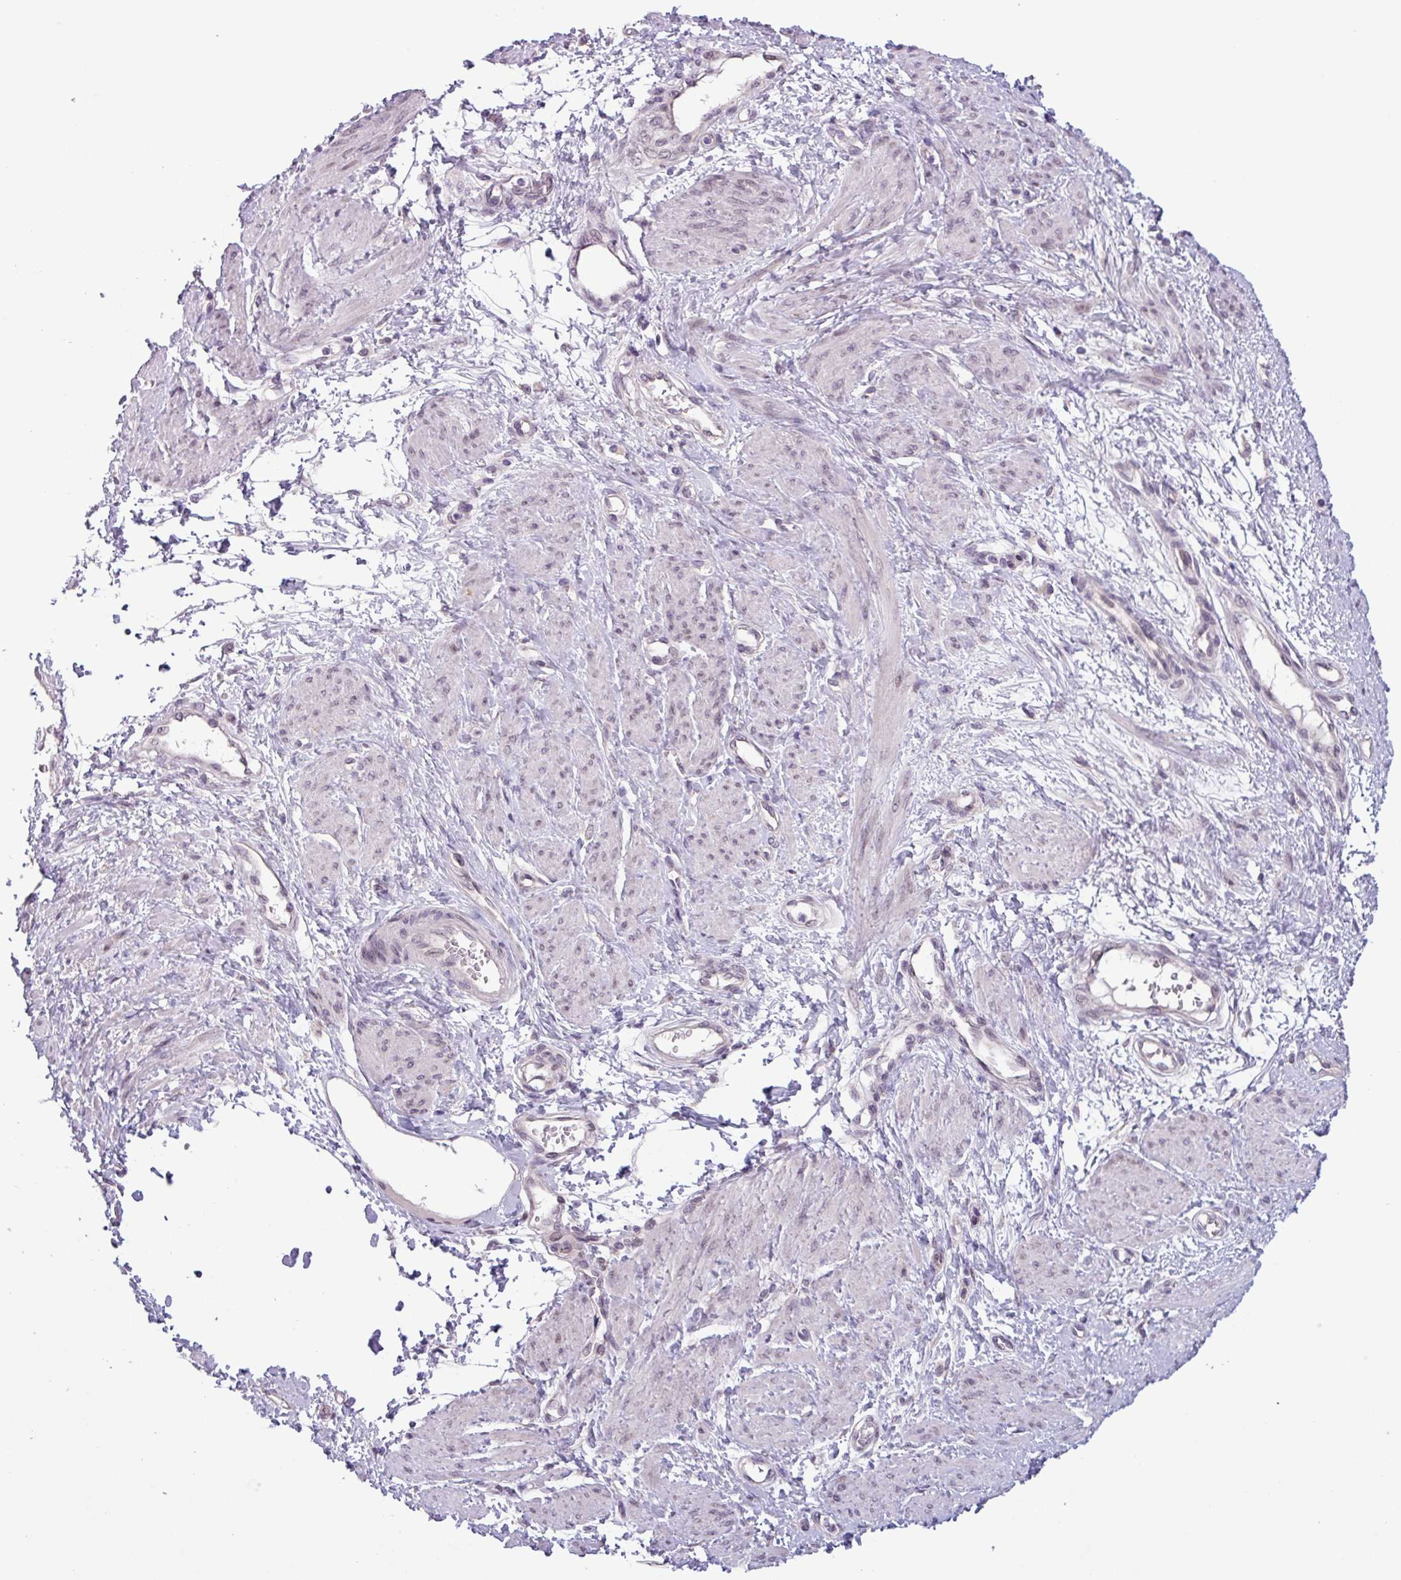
{"staining": {"intensity": "negative", "quantity": "none", "location": "none"}, "tissue": "smooth muscle", "cell_type": "Smooth muscle cells", "image_type": "normal", "snomed": [{"axis": "morphology", "description": "Normal tissue, NOS"}, {"axis": "topography", "description": "Smooth muscle"}, {"axis": "topography", "description": "Uterus"}], "caption": "Smooth muscle stained for a protein using IHC demonstrates no staining smooth muscle cells.", "gene": "C20orf27", "patient": {"sex": "female", "age": 39}}